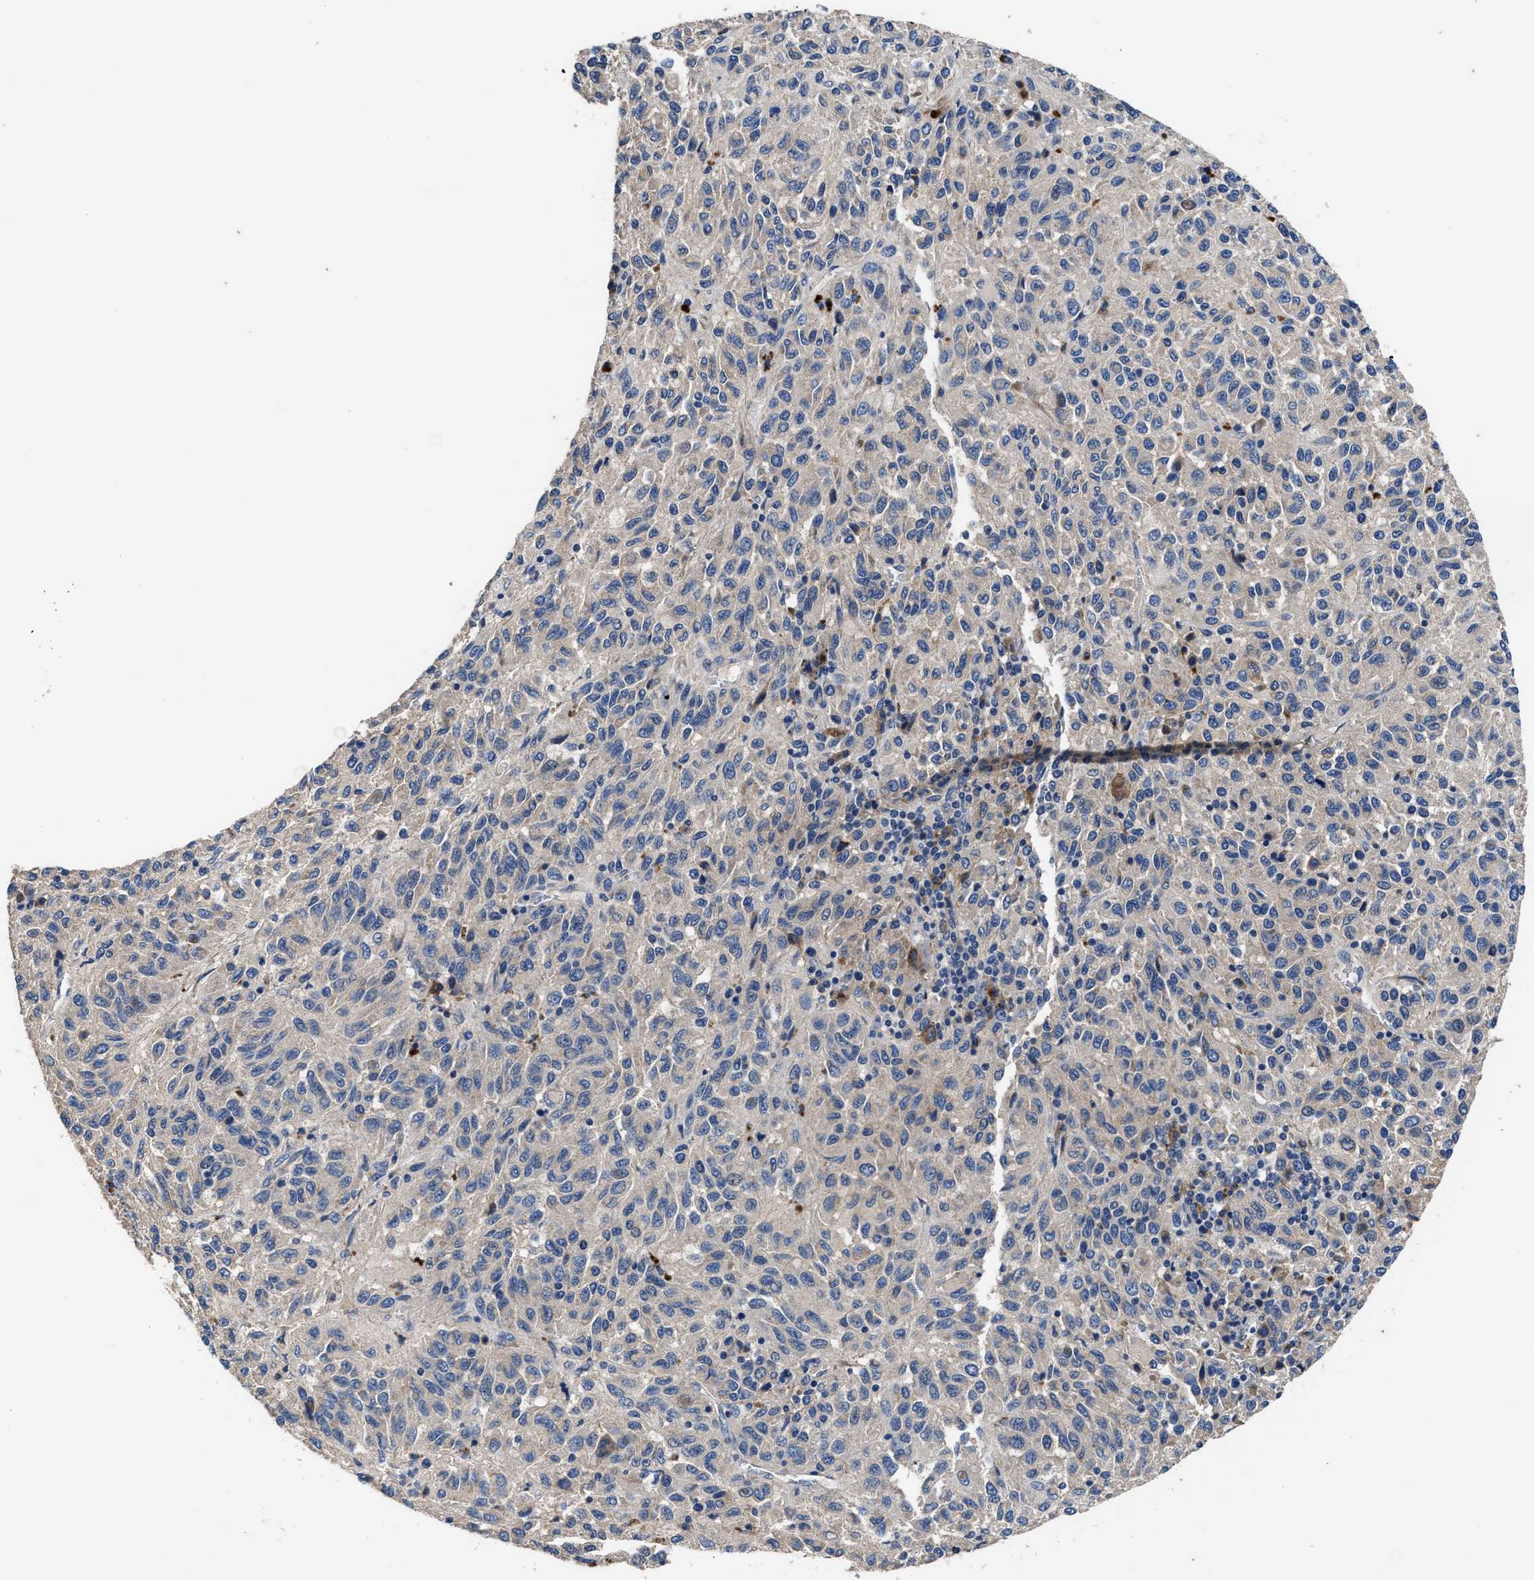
{"staining": {"intensity": "weak", "quantity": "<25%", "location": "cytoplasmic/membranous"}, "tissue": "melanoma", "cell_type": "Tumor cells", "image_type": "cancer", "snomed": [{"axis": "morphology", "description": "Malignant melanoma, Metastatic site"}, {"axis": "topography", "description": "Lung"}], "caption": "High magnification brightfield microscopy of melanoma stained with DAB (3,3'-diaminobenzidine) (brown) and counterstained with hematoxylin (blue): tumor cells show no significant expression. The staining is performed using DAB brown chromogen with nuclei counter-stained in using hematoxylin.", "gene": "UBR4", "patient": {"sex": "male", "age": 64}}